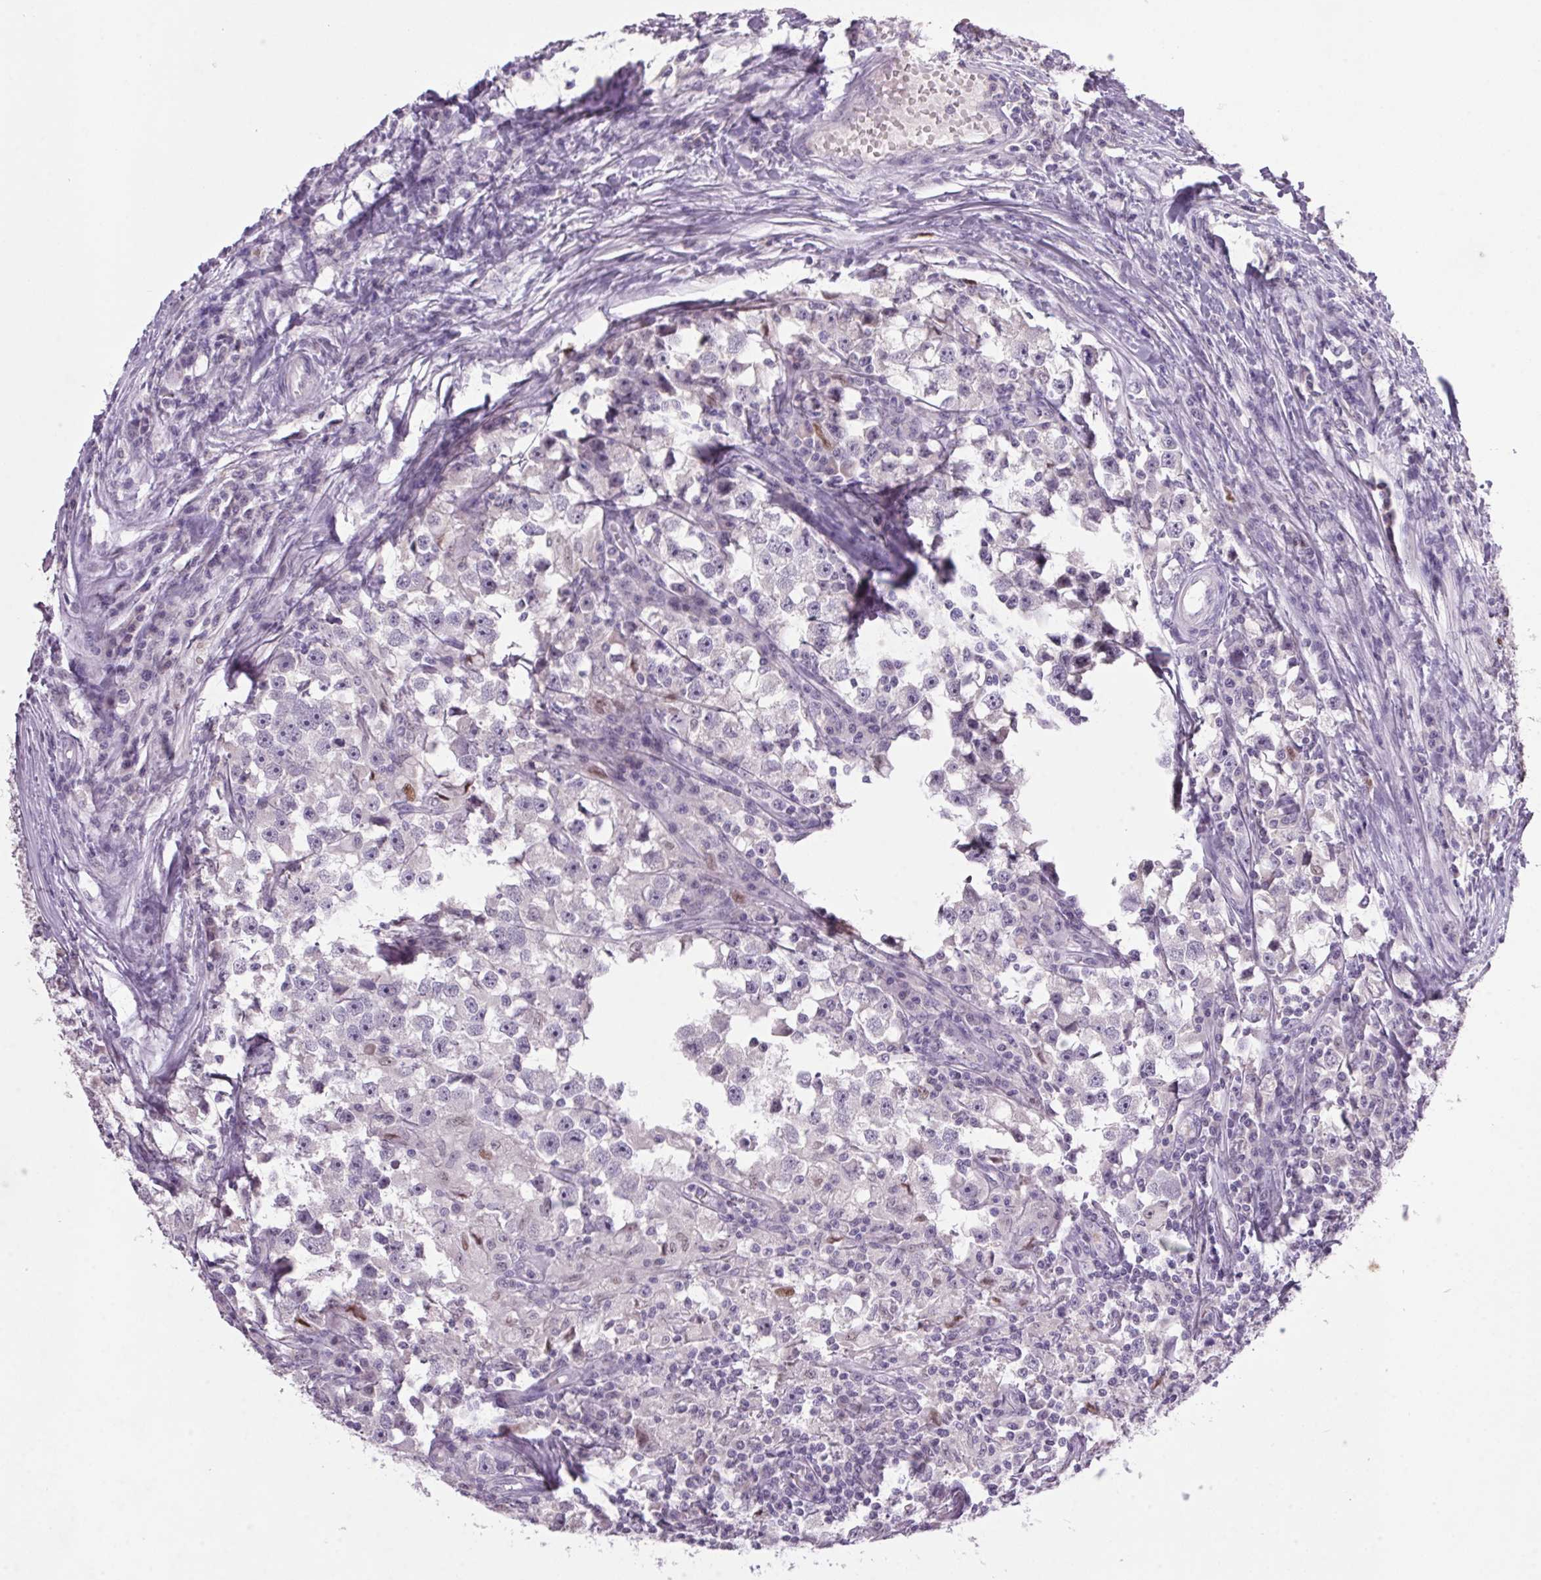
{"staining": {"intensity": "negative", "quantity": "none", "location": "none"}, "tissue": "testis cancer", "cell_type": "Tumor cells", "image_type": "cancer", "snomed": [{"axis": "morphology", "description": "Seminoma, NOS"}, {"axis": "topography", "description": "Testis"}], "caption": "Immunohistochemistry (IHC) photomicrograph of neoplastic tissue: human testis cancer stained with DAB reveals no significant protein staining in tumor cells.", "gene": "TRDN", "patient": {"sex": "male", "age": 33}}